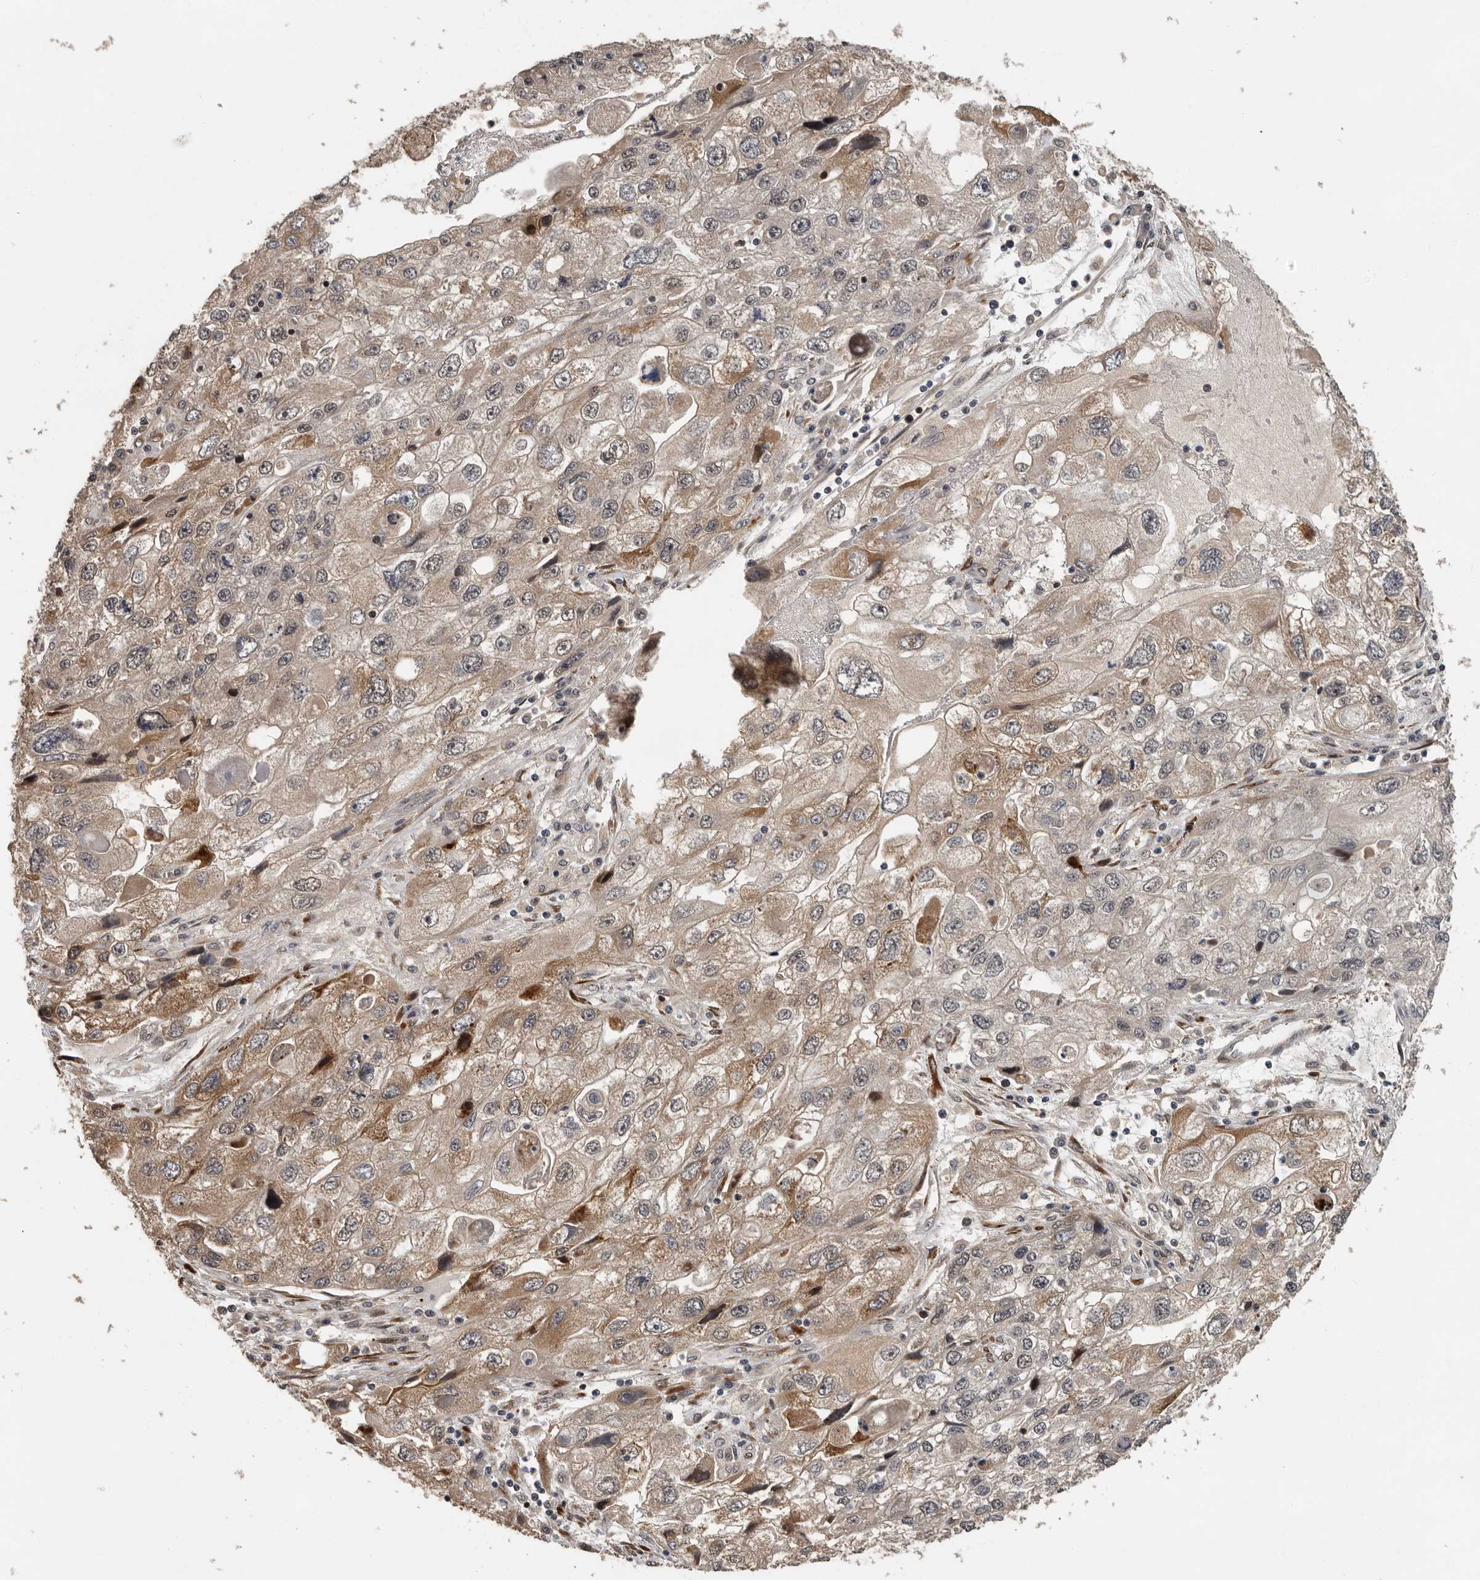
{"staining": {"intensity": "weak", "quantity": ">75%", "location": "cytoplasmic/membranous,nuclear"}, "tissue": "endometrial cancer", "cell_type": "Tumor cells", "image_type": "cancer", "snomed": [{"axis": "morphology", "description": "Adenocarcinoma, NOS"}, {"axis": "topography", "description": "Endometrium"}], "caption": "Weak cytoplasmic/membranous and nuclear protein staining is present in approximately >75% of tumor cells in endometrial cancer (adenocarcinoma).", "gene": "HENMT1", "patient": {"sex": "female", "age": 49}}